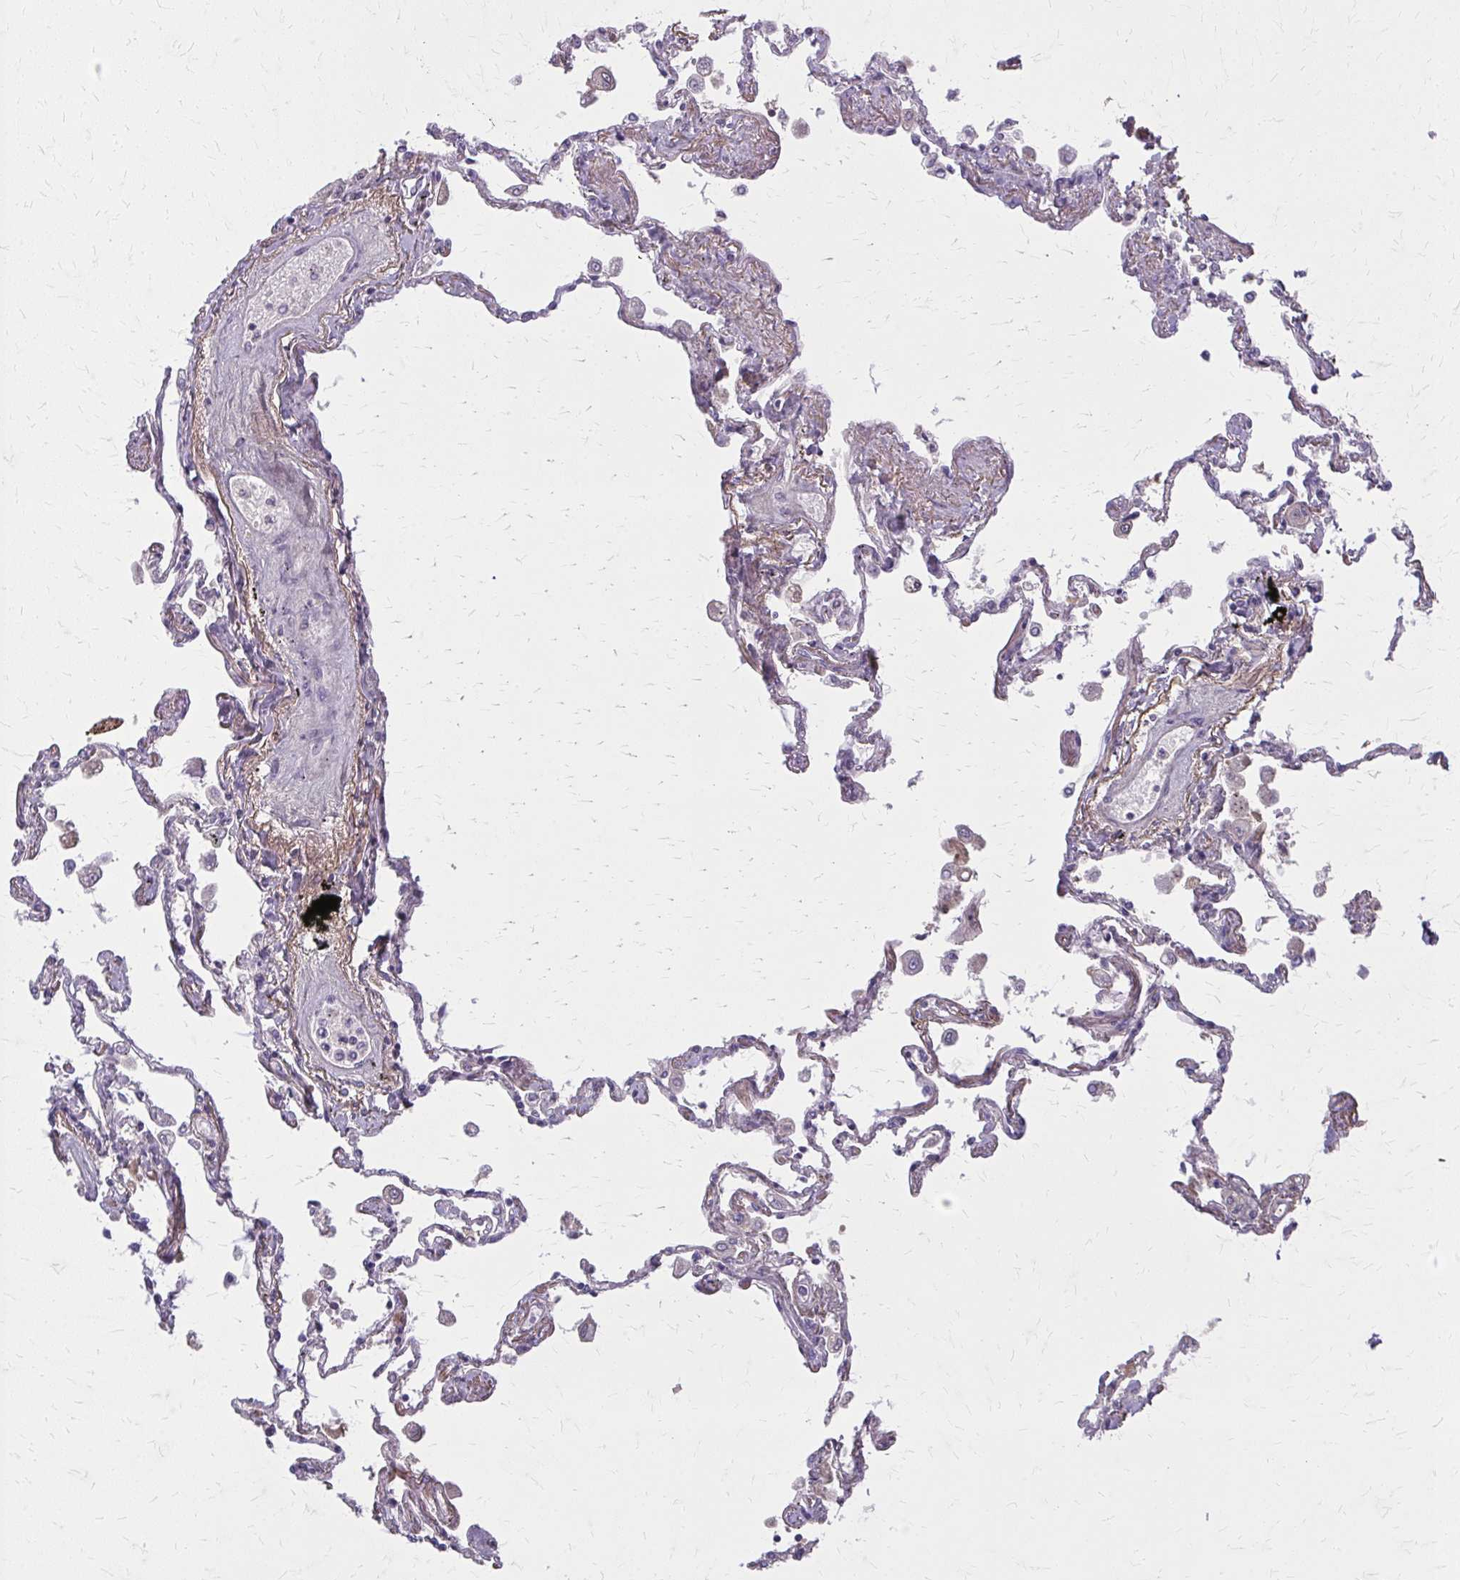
{"staining": {"intensity": "negative", "quantity": "none", "location": "none"}, "tissue": "lung", "cell_type": "Alveolar cells", "image_type": "normal", "snomed": [{"axis": "morphology", "description": "Normal tissue, NOS"}, {"axis": "morphology", "description": "Adenocarcinoma, NOS"}, {"axis": "topography", "description": "Cartilage tissue"}, {"axis": "topography", "description": "Lung"}], "caption": "An immunohistochemistry histopathology image of normal lung is shown. There is no staining in alveolar cells of lung. (Brightfield microscopy of DAB (3,3'-diaminobenzidine) immunohistochemistry (IHC) at high magnification).", "gene": "SERPIND1", "patient": {"sex": "female", "age": 67}}